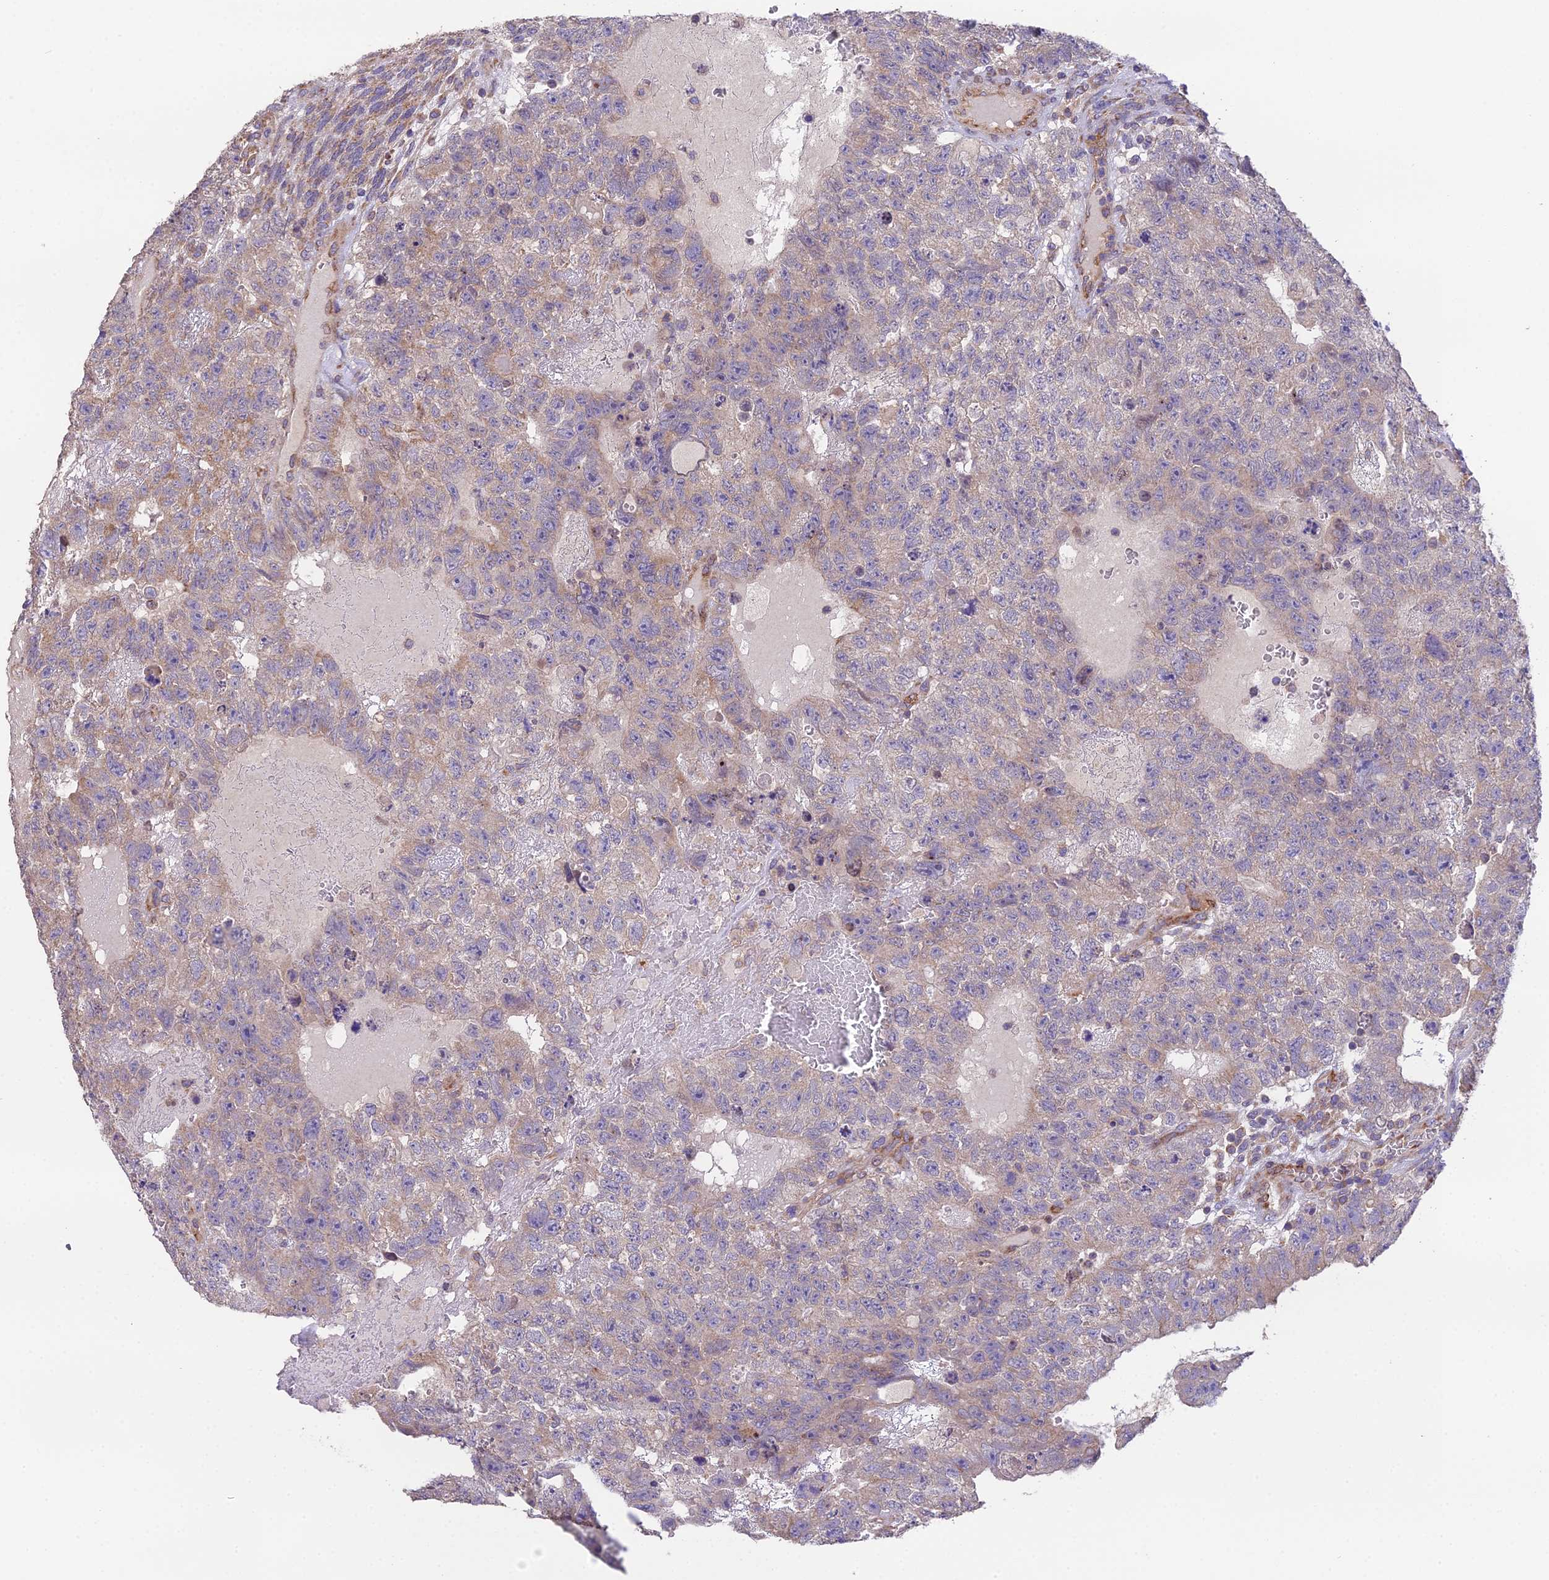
{"staining": {"intensity": "weak", "quantity": "25%-75%", "location": "cytoplasmic/membranous"}, "tissue": "testis cancer", "cell_type": "Tumor cells", "image_type": "cancer", "snomed": [{"axis": "morphology", "description": "Carcinoma, Embryonal, NOS"}, {"axis": "topography", "description": "Testis"}], "caption": "Immunohistochemistry staining of testis cancer, which shows low levels of weak cytoplasmic/membranous expression in about 25%-75% of tumor cells indicating weak cytoplasmic/membranous protein positivity. The staining was performed using DAB (3,3'-diaminobenzidine) (brown) for protein detection and nuclei were counterstained in hematoxylin (blue).", "gene": "BLOC1S4", "patient": {"sex": "male", "age": 26}}